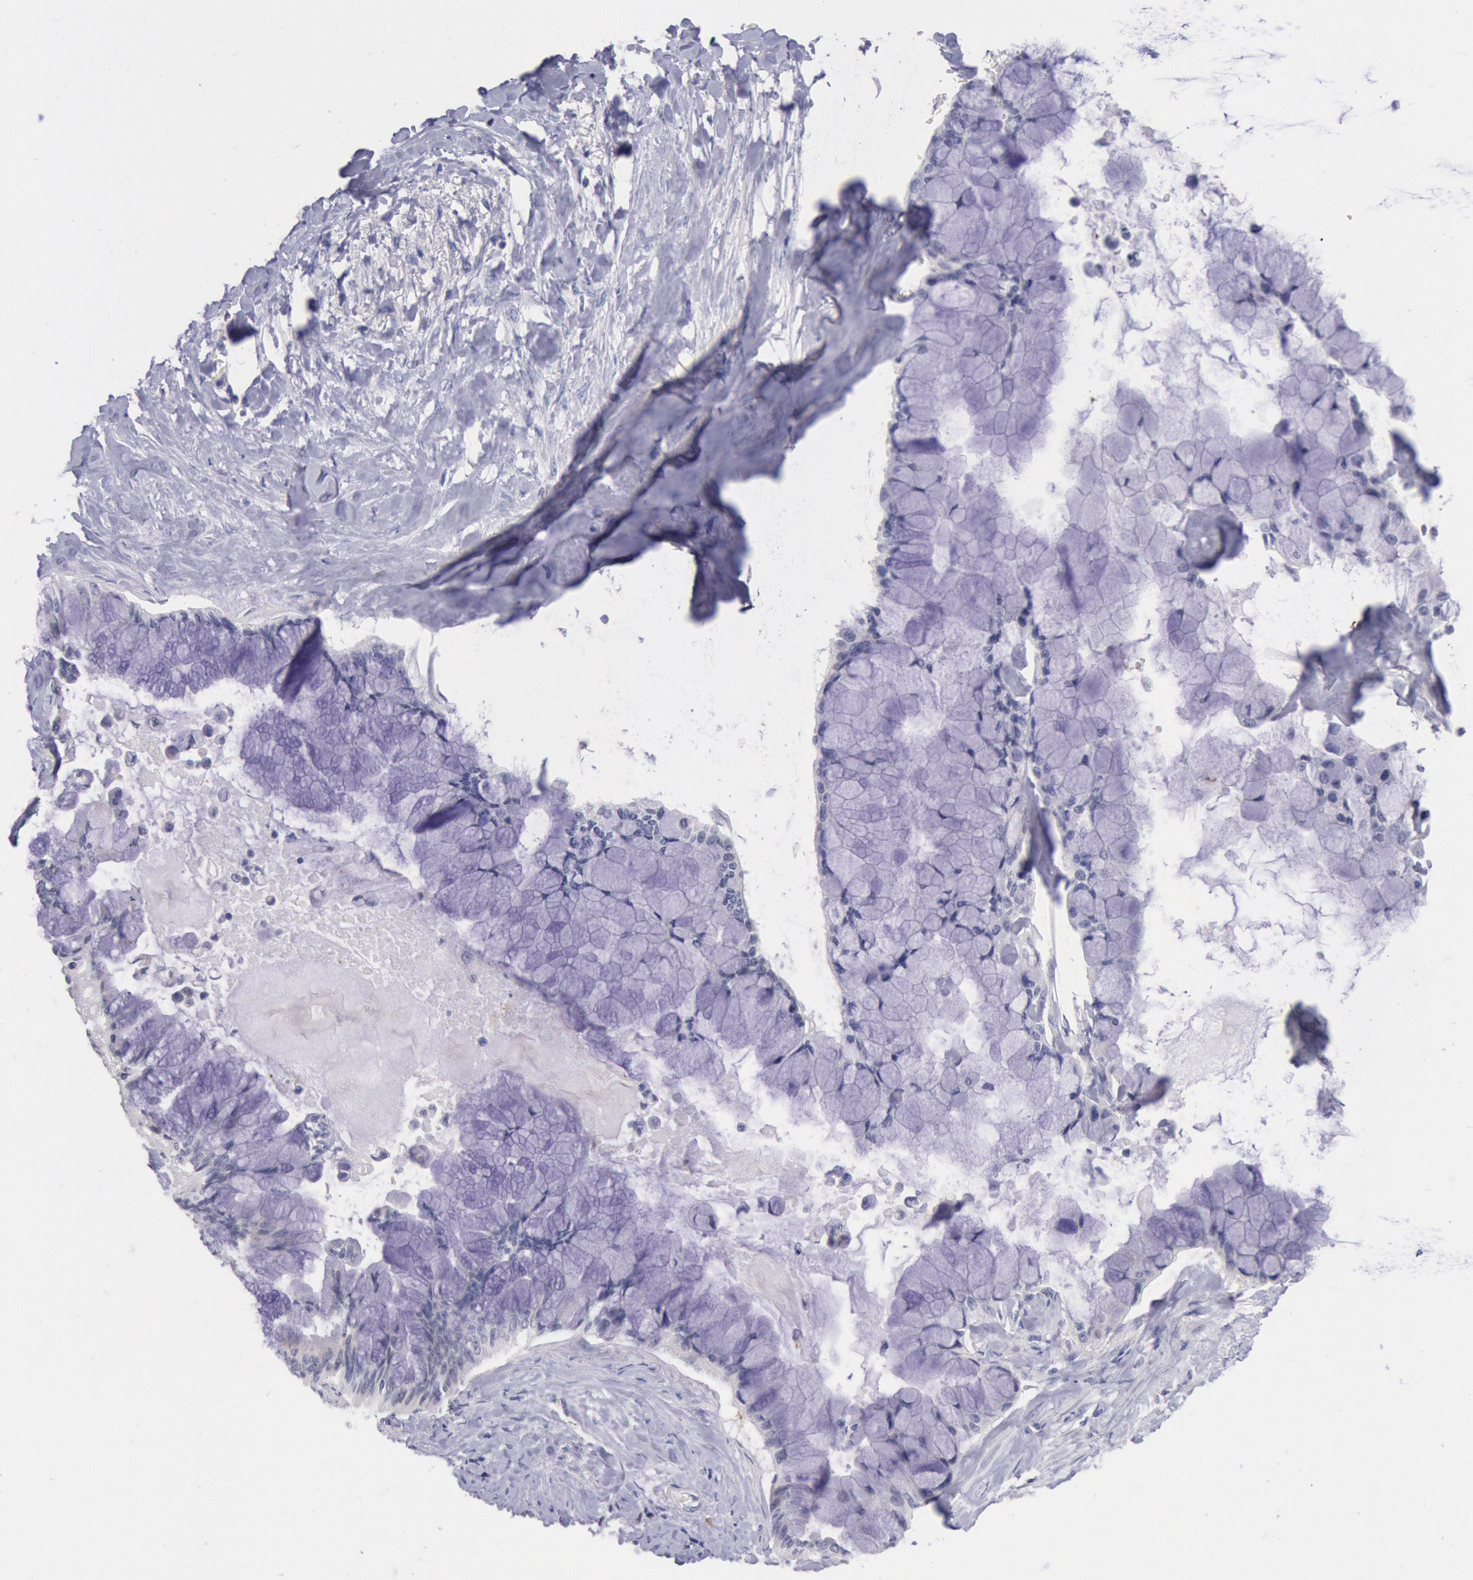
{"staining": {"intensity": "negative", "quantity": "none", "location": "none"}, "tissue": "pancreatic cancer", "cell_type": "Tumor cells", "image_type": "cancer", "snomed": [{"axis": "morphology", "description": "Adenocarcinoma, NOS"}, {"axis": "topography", "description": "Pancreas"}], "caption": "High power microscopy image of an immunohistochemistry photomicrograph of pancreatic cancer, revealing no significant positivity in tumor cells.", "gene": "GAL3ST1", "patient": {"sex": "male", "age": 59}}